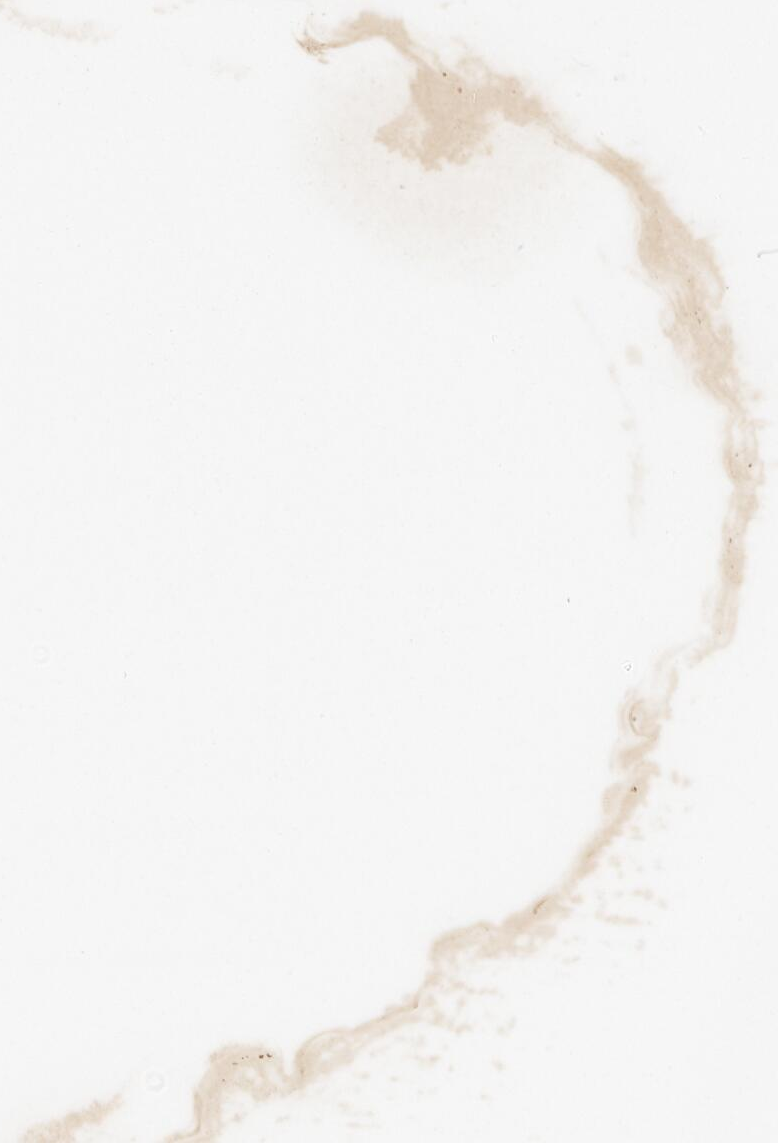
{"staining": {"intensity": "weak", "quantity": "25%-75%", "location": "cytoplasmic/membranous"}, "tissue": "glioma", "cell_type": "Tumor cells", "image_type": "cancer", "snomed": [{"axis": "morphology", "description": "Glioma, malignant, Low grade"}, {"axis": "topography", "description": "Brain"}], "caption": "Malignant low-grade glioma stained with IHC exhibits weak cytoplasmic/membranous staining in about 25%-75% of tumor cells.", "gene": "CPT2", "patient": {"sex": "female", "age": 22}}